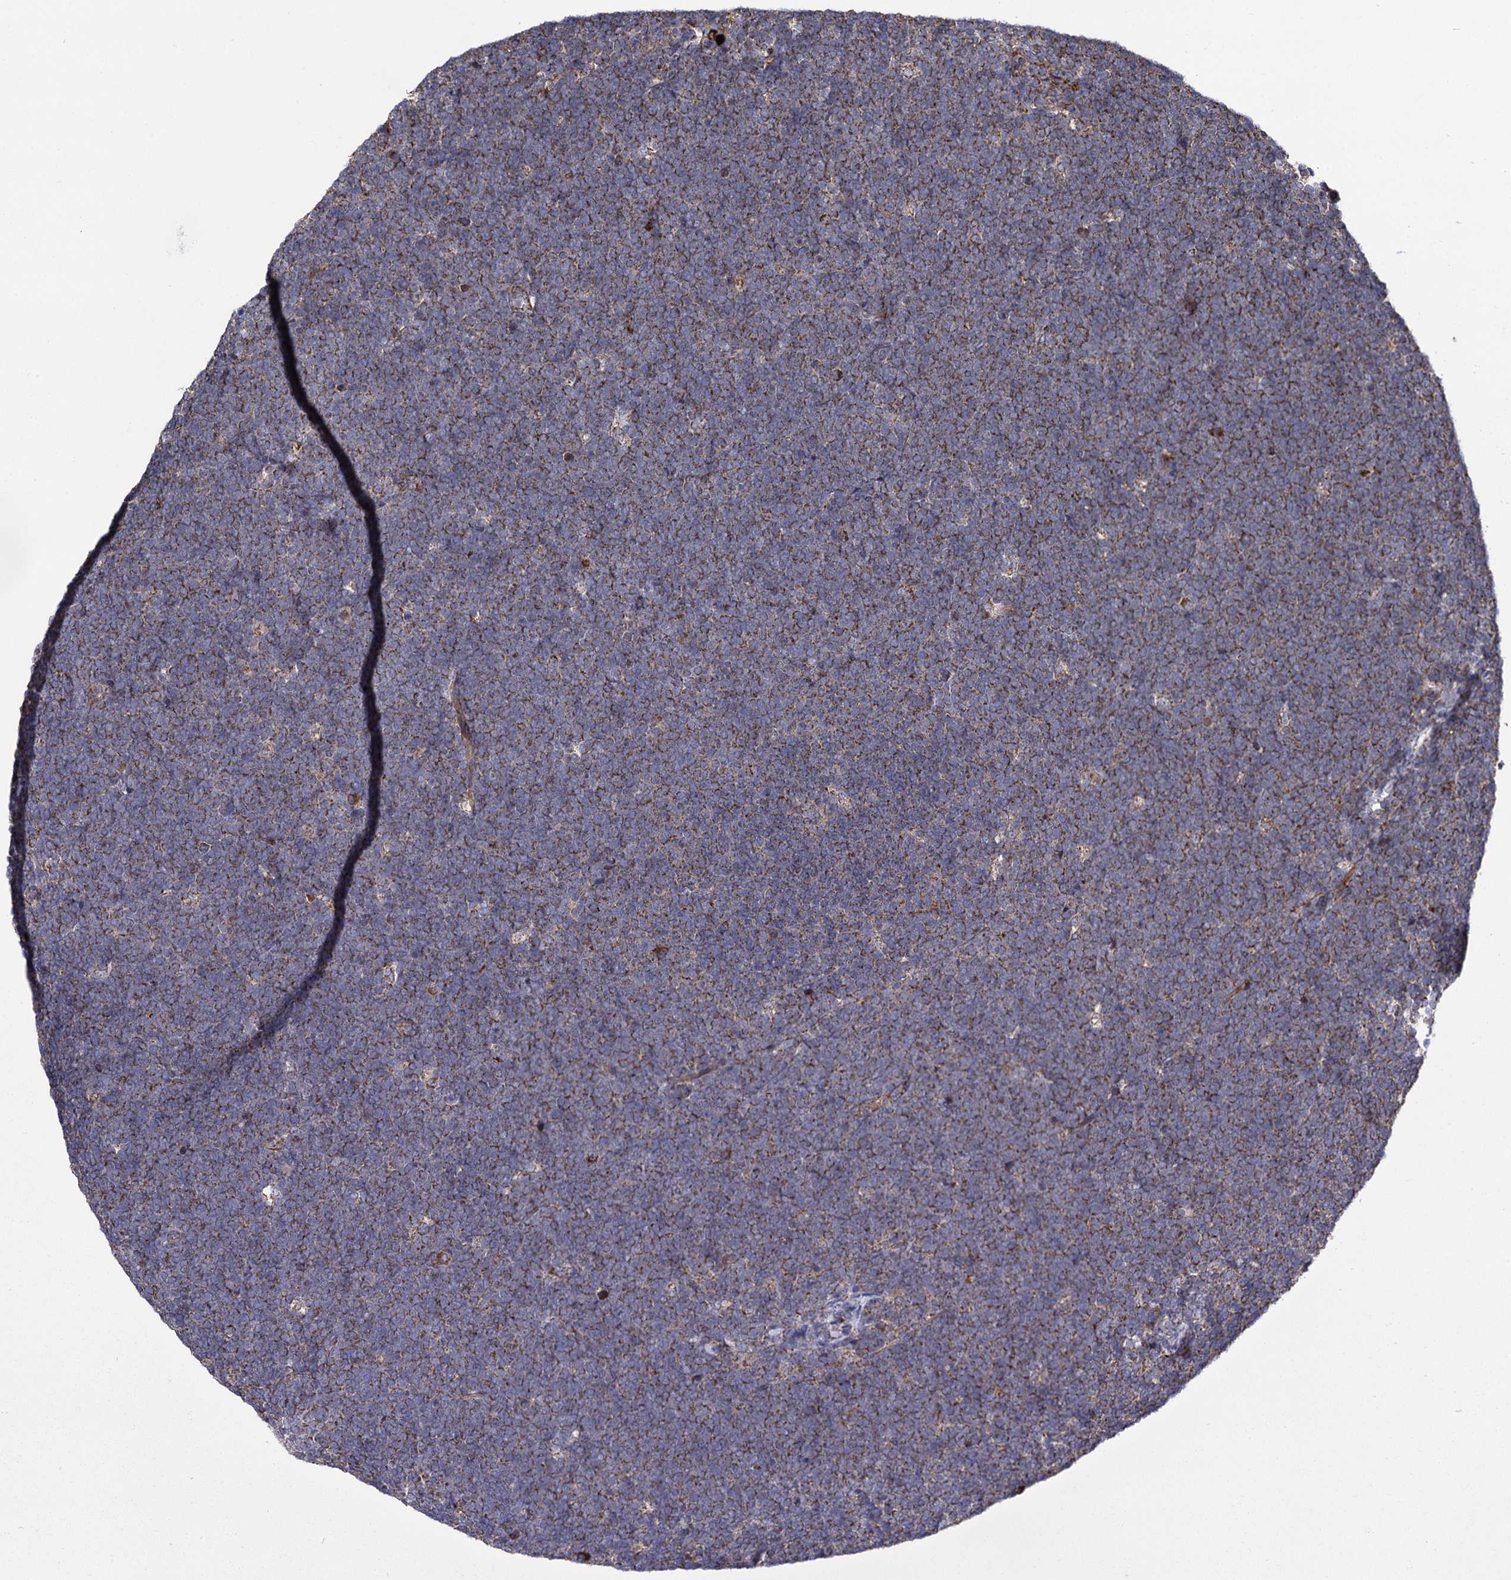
{"staining": {"intensity": "moderate", "quantity": ">75%", "location": "cytoplasmic/membranous"}, "tissue": "lymphoma", "cell_type": "Tumor cells", "image_type": "cancer", "snomed": [{"axis": "morphology", "description": "Malignant lymphoma, non-Hodgkin's type, High grade"}, {"axis": "topography", "description": "Lymph node"}], "caption": "Immunohistochemical staining of human high-grade malignant lymphoma, non-Hodgkin's type shows moderate cytoplasmic/membranous protein expression in approximately >75% of tumor cells.", "gene": "IQCH", "patient": {"sex": "male", "age": 13}}